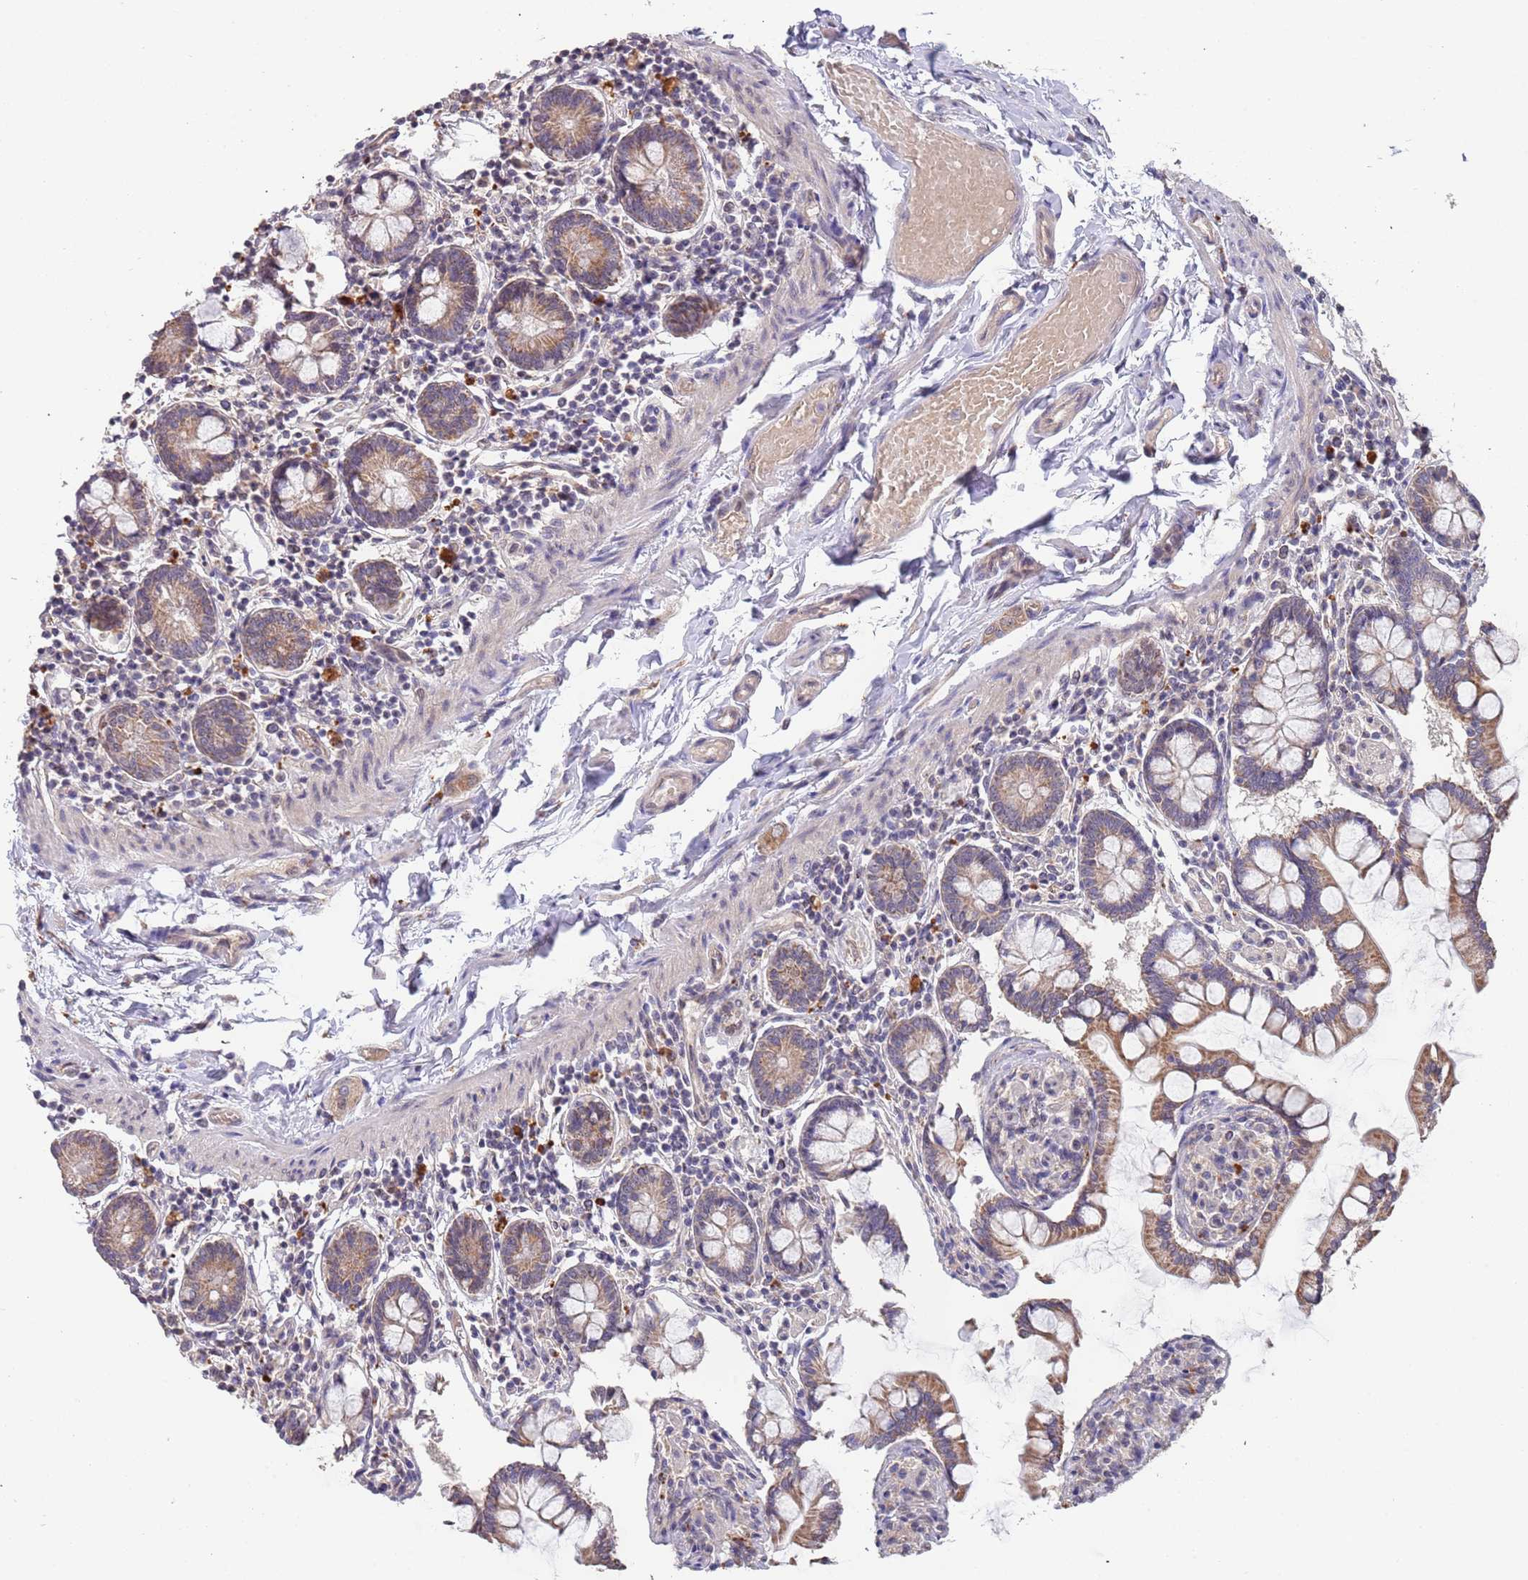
{"staining": {"intensity": "moderate", "quantity": ">75%", "location": "cytoplasmic/membranous"}, "tissue": "small intestine", "cell_type": "Glandular cells", "image_type": "normal", "snomed": [{"axis": "morphology", "description": "Normal tissue, NOS"}, {"axis": "topography", "description": "Small intestine"}], "caption": "A medium amount of moderate cytoplasmic/membranous positivity is appreciated in about >75% of glandular cells in unremarkable small intestine.", "gene": "TMEM64", "patient": {"sex": "male", "age": 41}}